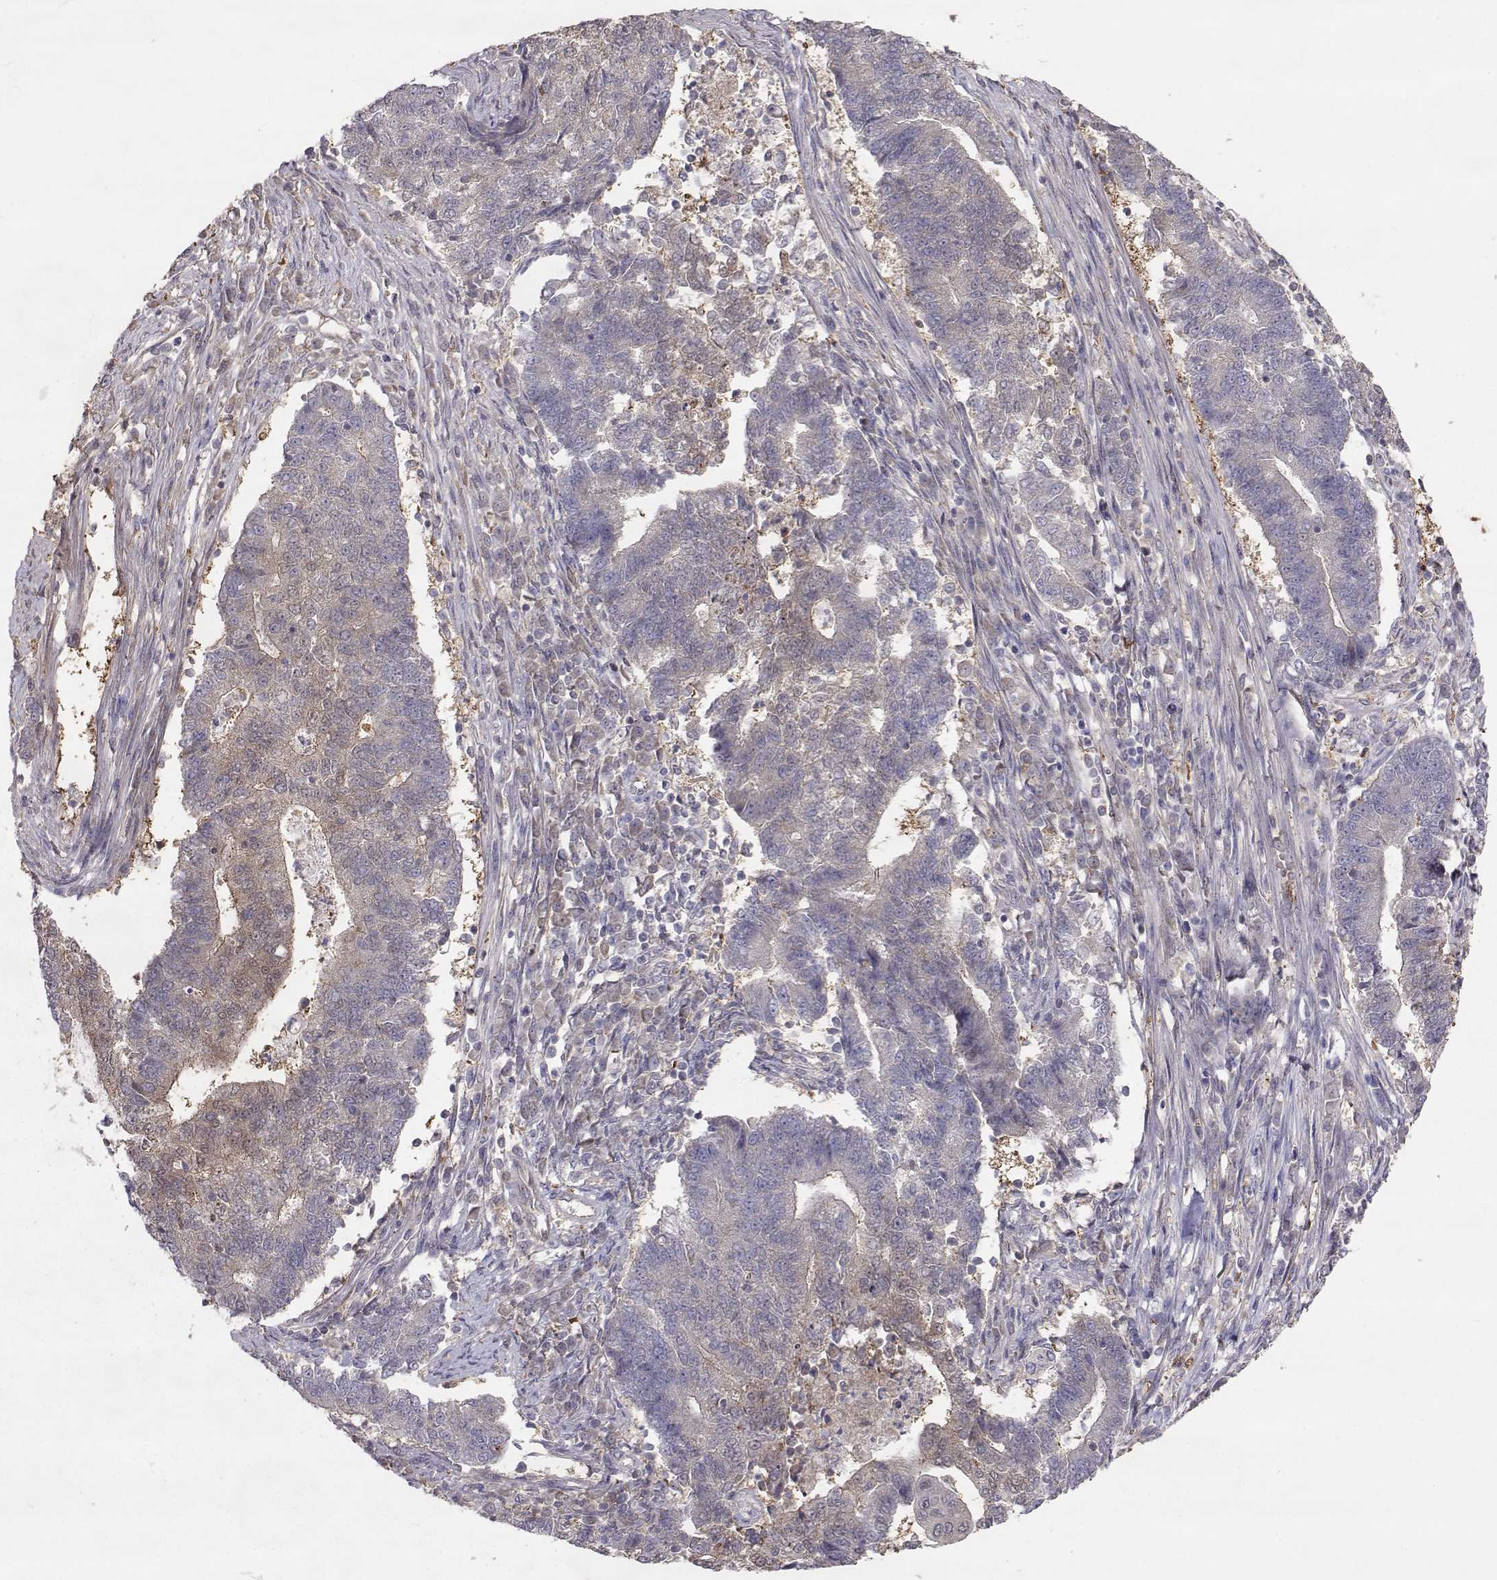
{"staining": {"intensity": "weak", "quantity": "25%-75%", "location": "cytoplasmic/membranous"}, "tissue": "endometrial cancer", "cell_type": "Tumor cells", "image_type": "cancer", "snomed": [{"axis": "morphology", "description": "Adenocarcinoma, NOS"}, {"axis": "topography", "description": "Uterus"}, {"axis": "topography", "description": "Endometrium"}], "caption": "Brown immunohistochemical staining in adenocarcinoma (endometrial) reveals weak cytoplasmic/membranous expression in about 25%-75% of tumor cells.", "gene": "NCAM2", "patient": {"sex": "female", "age": 54}}